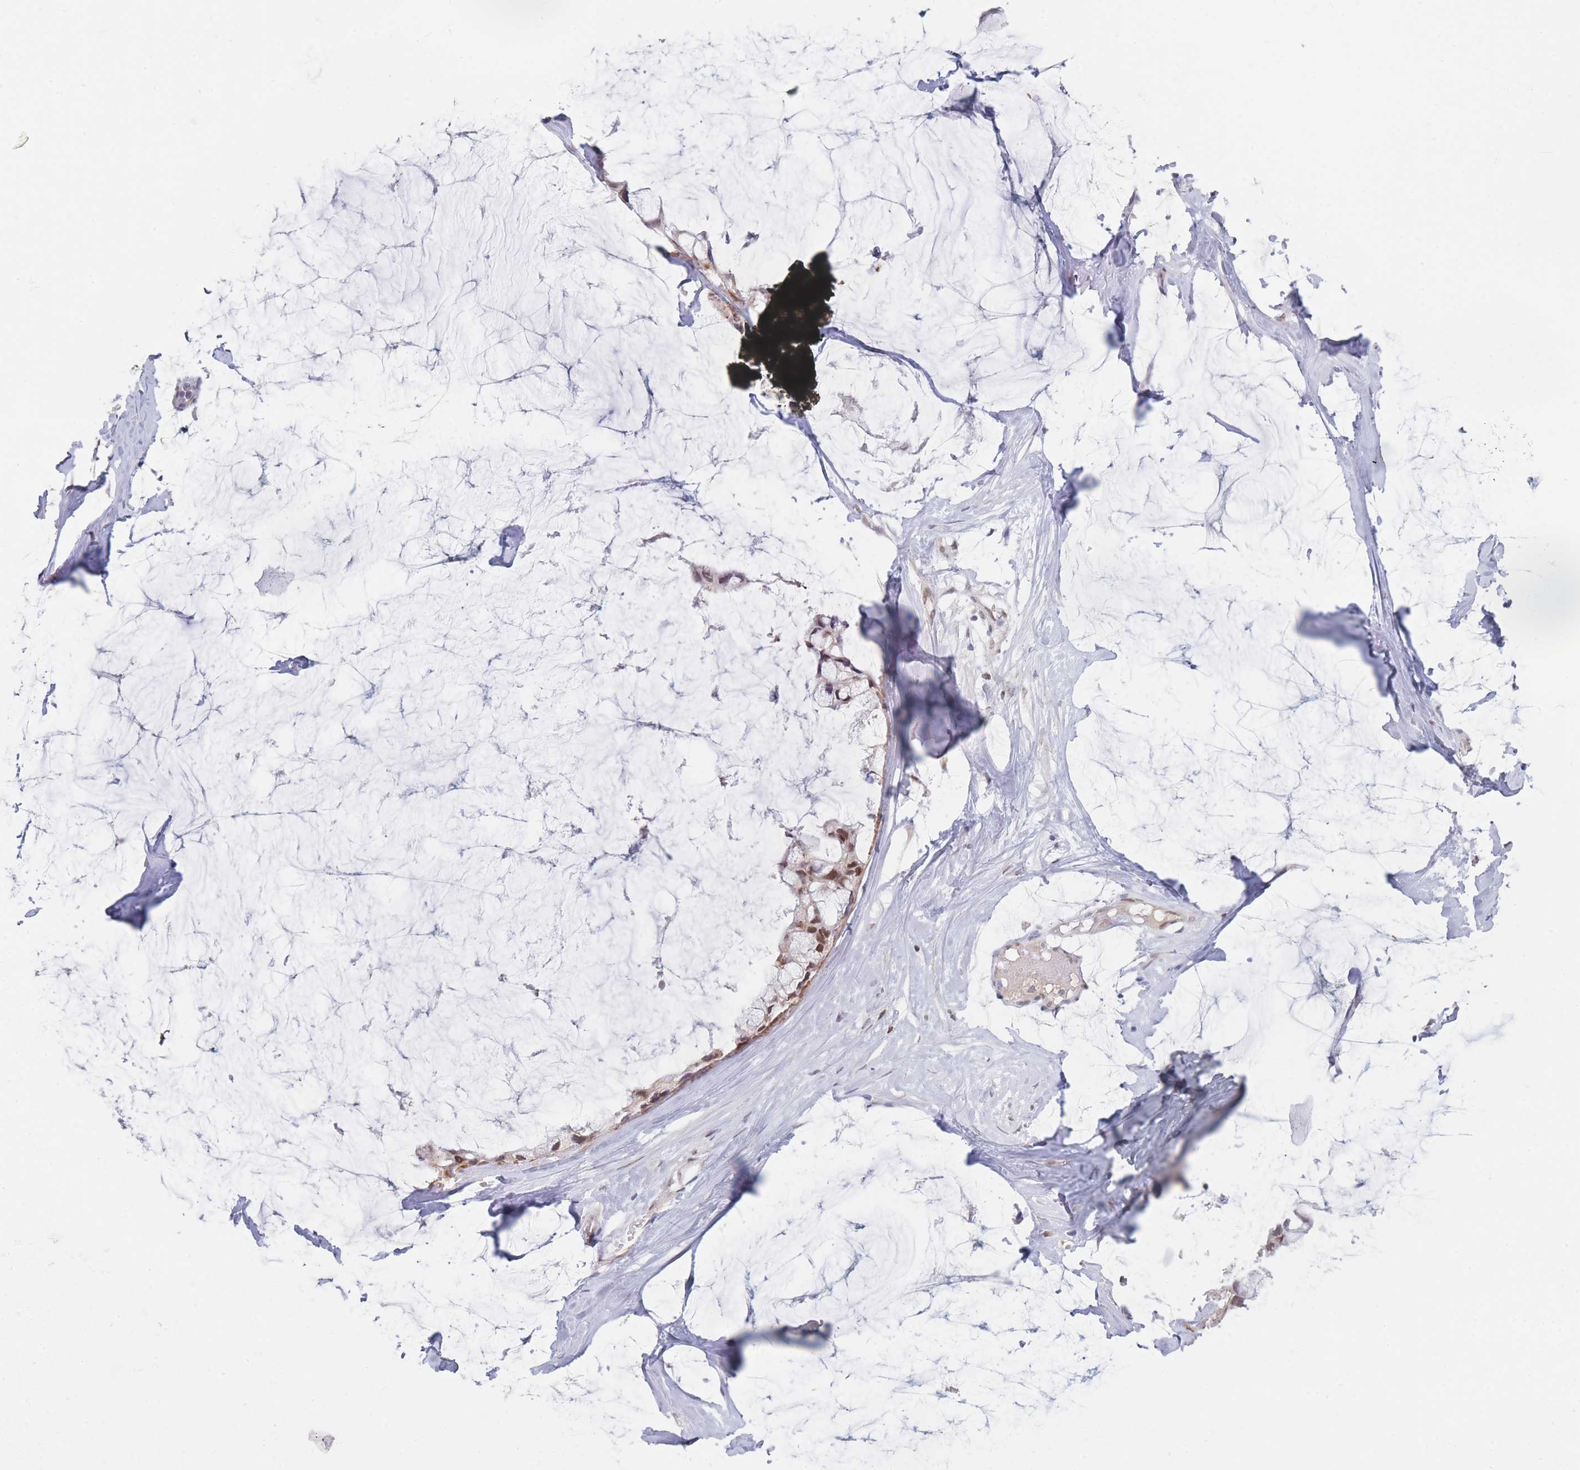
{"staining": {"intensity": "moderate", "quantity": ">75%", "location": "cytoplasmic/membranous,nuclear"}, "tissue": "ovarian cancer", "cell_type": "Tumor cells", "image_type": "cancer", "snomed": [{"axis": "morphology", "description": "Cystadenocarcinoma, mucinous, NOS"}, {"axis": "topography", "description": "Ovary"}], "caption": "An IHC histopathology image of tumor tissue is shown. Protein staining in brown shows moderate cytoplasmic/membranous and nuclear positivity in ovarian cancer within tumor cells.", "gene": "ANKRD10", "patient": {"sex": "female", "age": 39}}